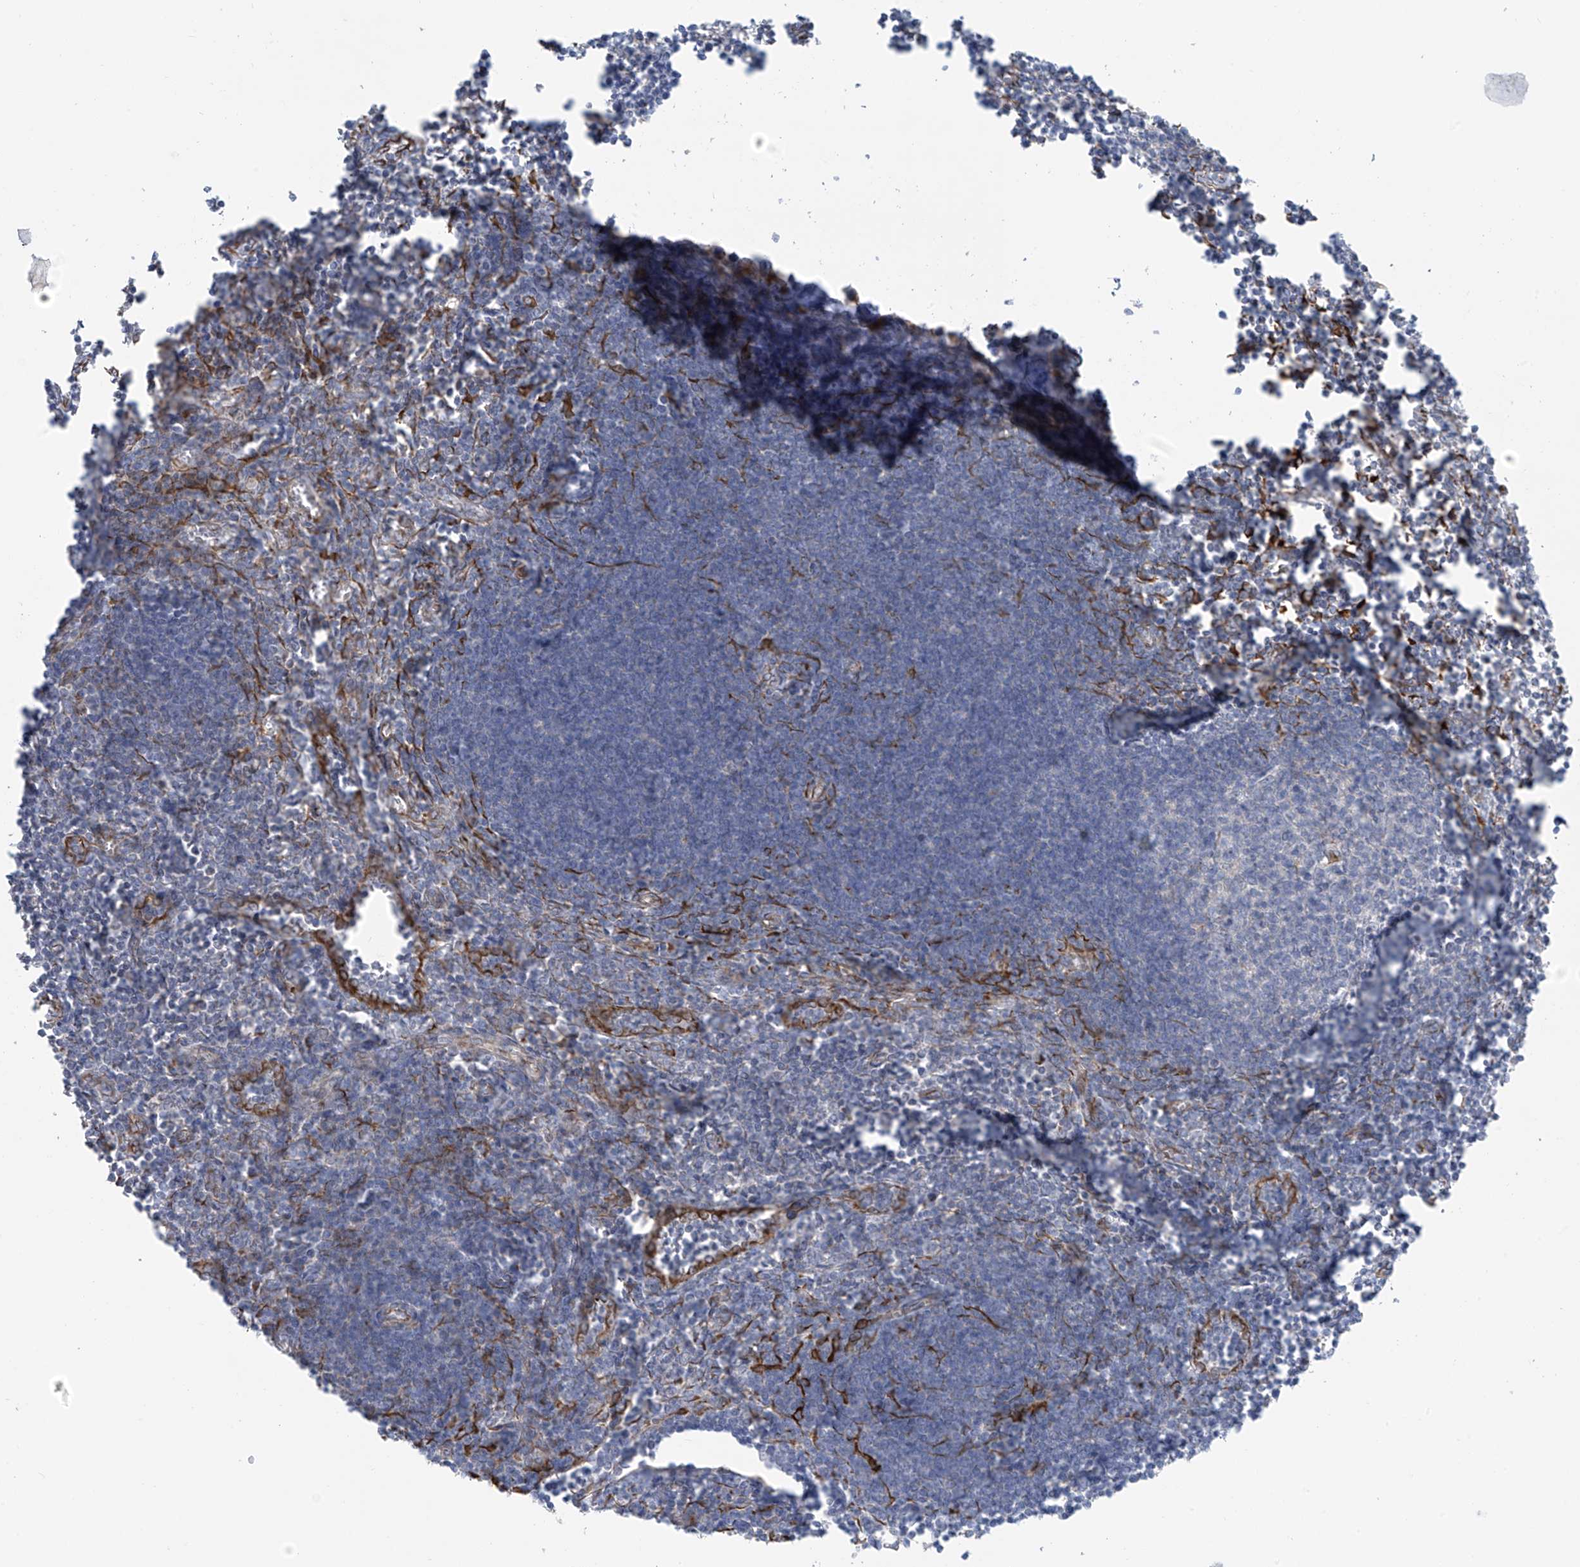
{"staining": {"intensity": "negative", "quantity": "none", "location": "none"}, "tissue": "lymph node", "cell_type": "Germinal center cells", "image_type": "normal", "snomed": [{"axis": "morphology", "description": "Normal tissue, NOS"}, {"axis": "morphology", "description": "Malignant melanoma, Metastatic site"}, {"axis": "topography", "description": "Lymph node"}], "caption": "DAB (3,3'-diaminobenzidine) immunohistochemical staining of benign human lymph node exhibits no significant expression in germinal center cells.", "gene": "HS6ST2", "patient": {"sex": "male", "age": 41}}